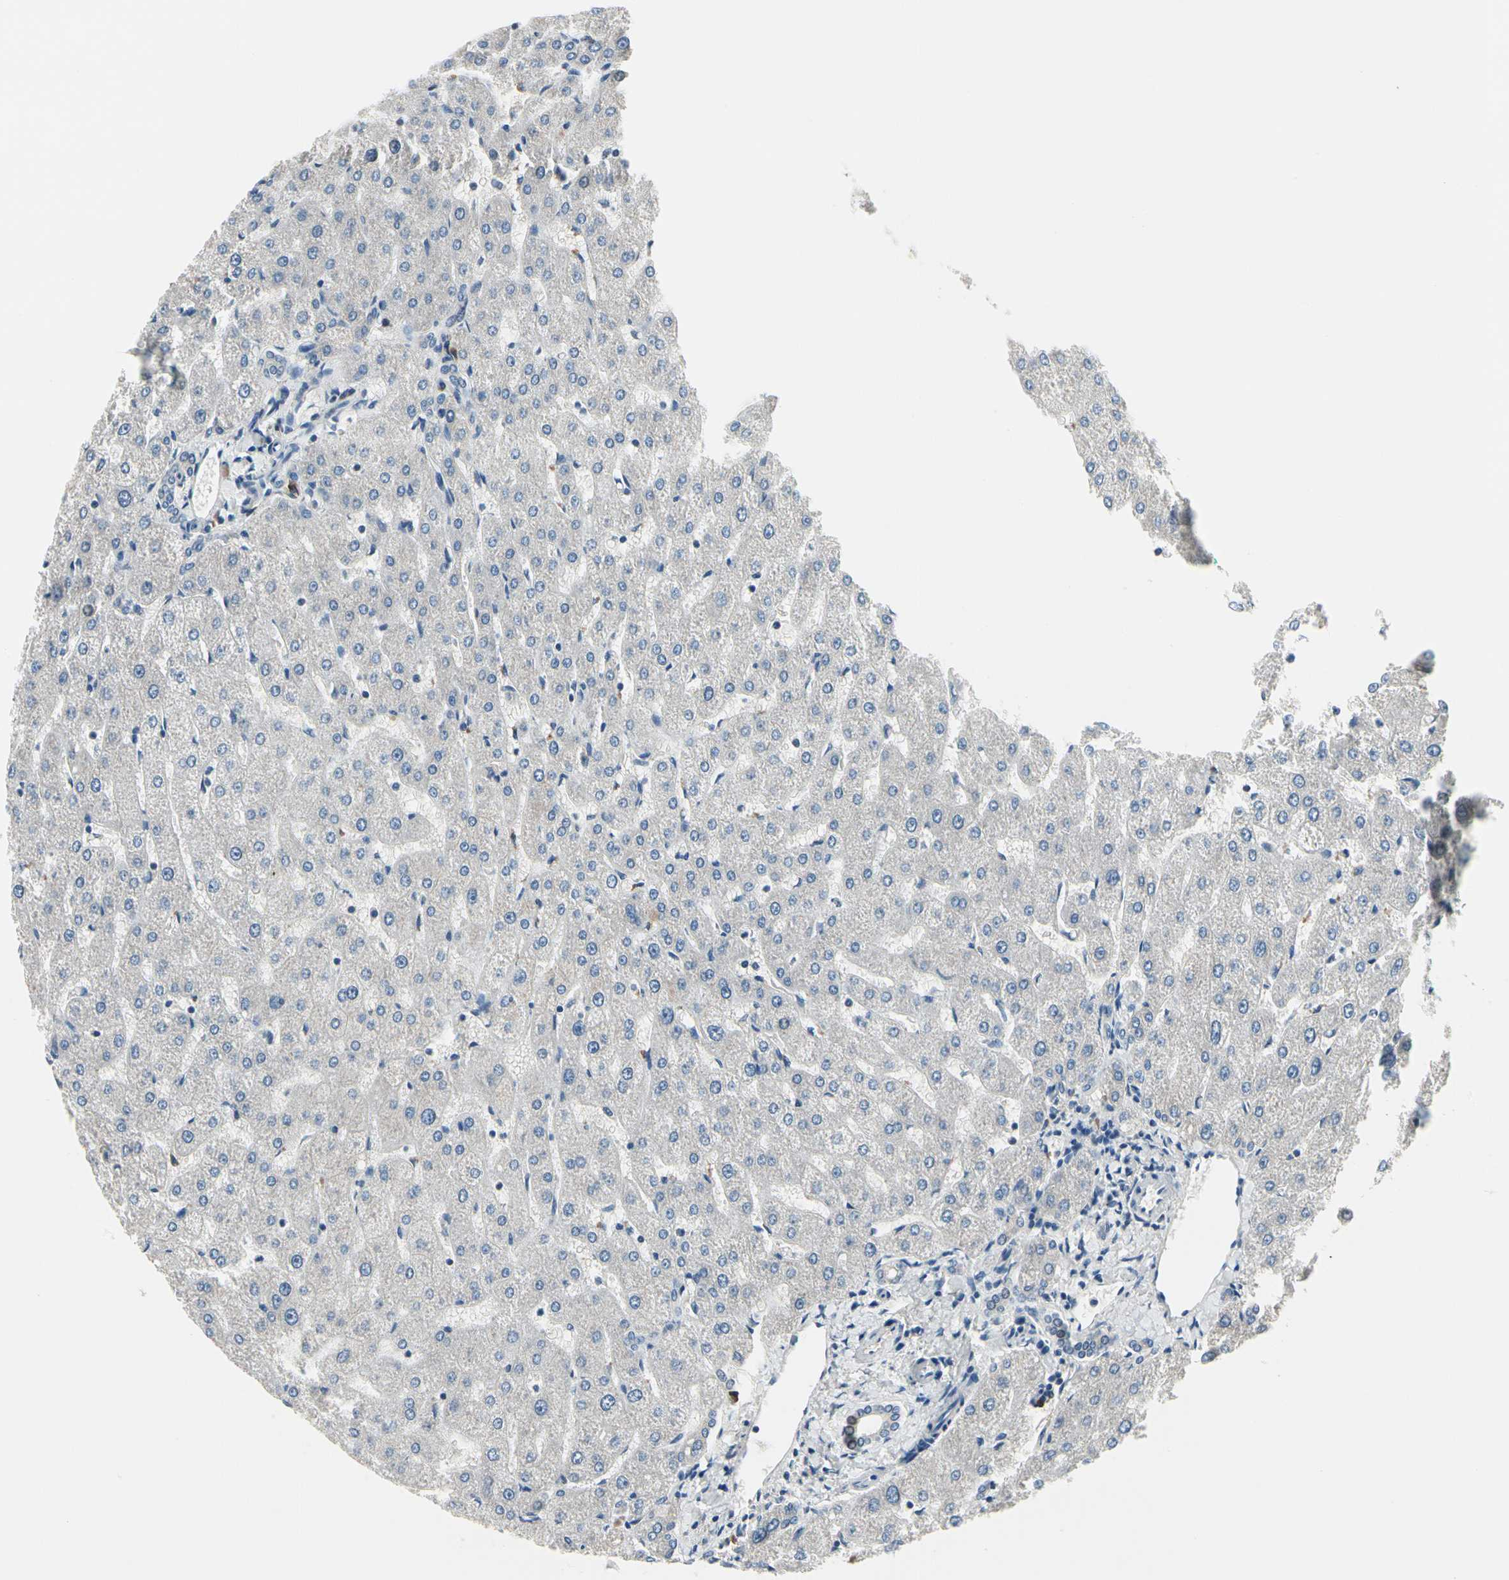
{"staining": {"intensity": "negative", "quantity": "none", "location": "none"}, "tissue": "liver", "cell_type": "Cholangiocytes", "image_type": "normal", "snomed": [{"axis": "morphology", "description": "Normal tissue, NOS"}, {"axis": "topography", "description": "Liver"}], "caption": "Immunohistochemical staining of benign liver exhibits no significant positivity in cholangiocytes.", "gene": "SELENOK", "patient": {"sex": "male", "age": 67}}